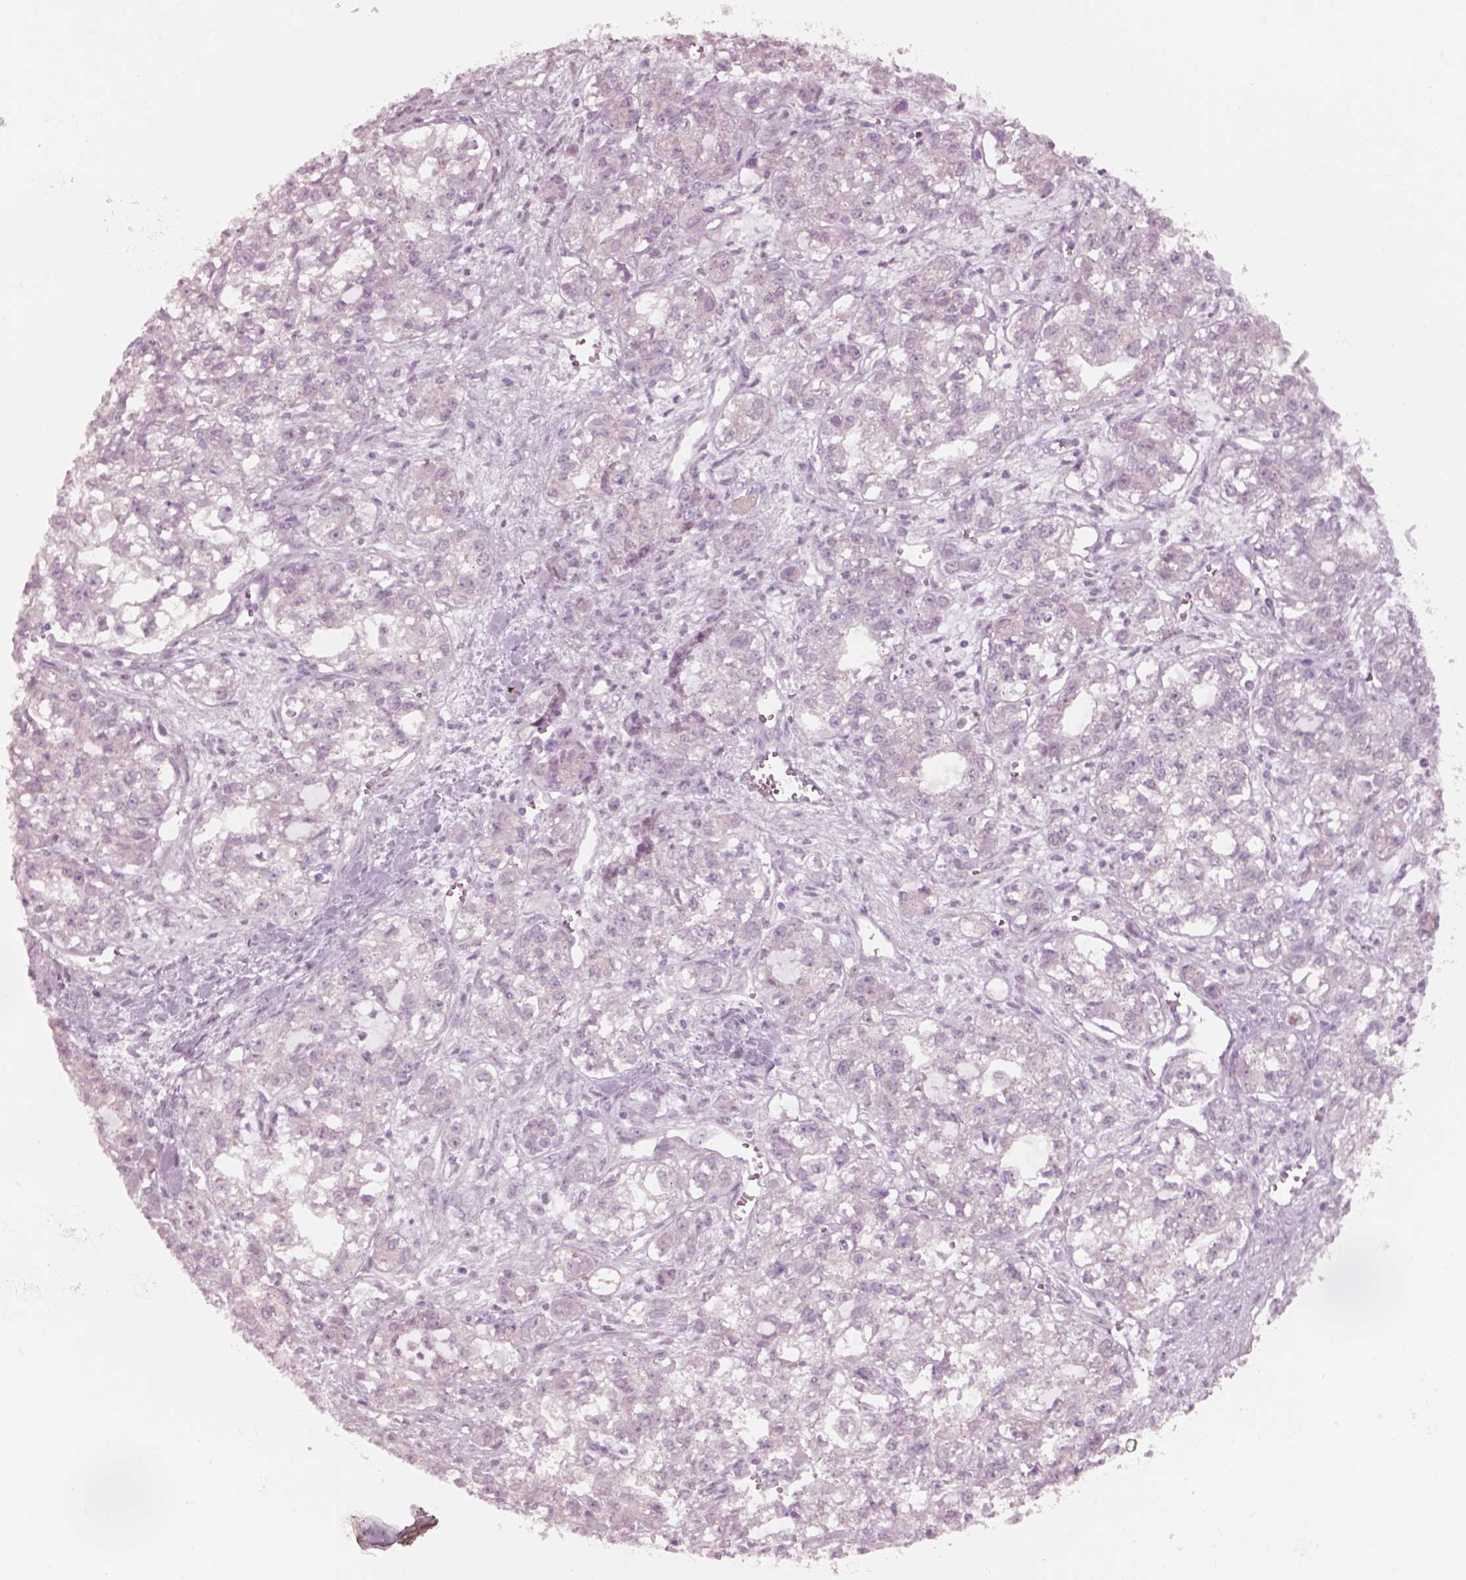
{"staining": {"intensity": "negative", "quantity": "none", "location": "none"}, "tissue": "ovarian cancer", "cell_type": "Tumor cells", "image_type": "cancer", "snomed": [{"axis": "morphology", "description": "Carcinoma, endometroid"}, {"axis": "topography", "description": "Ovary"}], "caption": "Protein analysis of ovarian endometroid carcinoma demonstrates no significant positivity in tumor cells. (DAB IHC with hematoxylin counter stain).", "gene": "KRTAP24-1", "patient": {"sex": "female", "age": 64}}